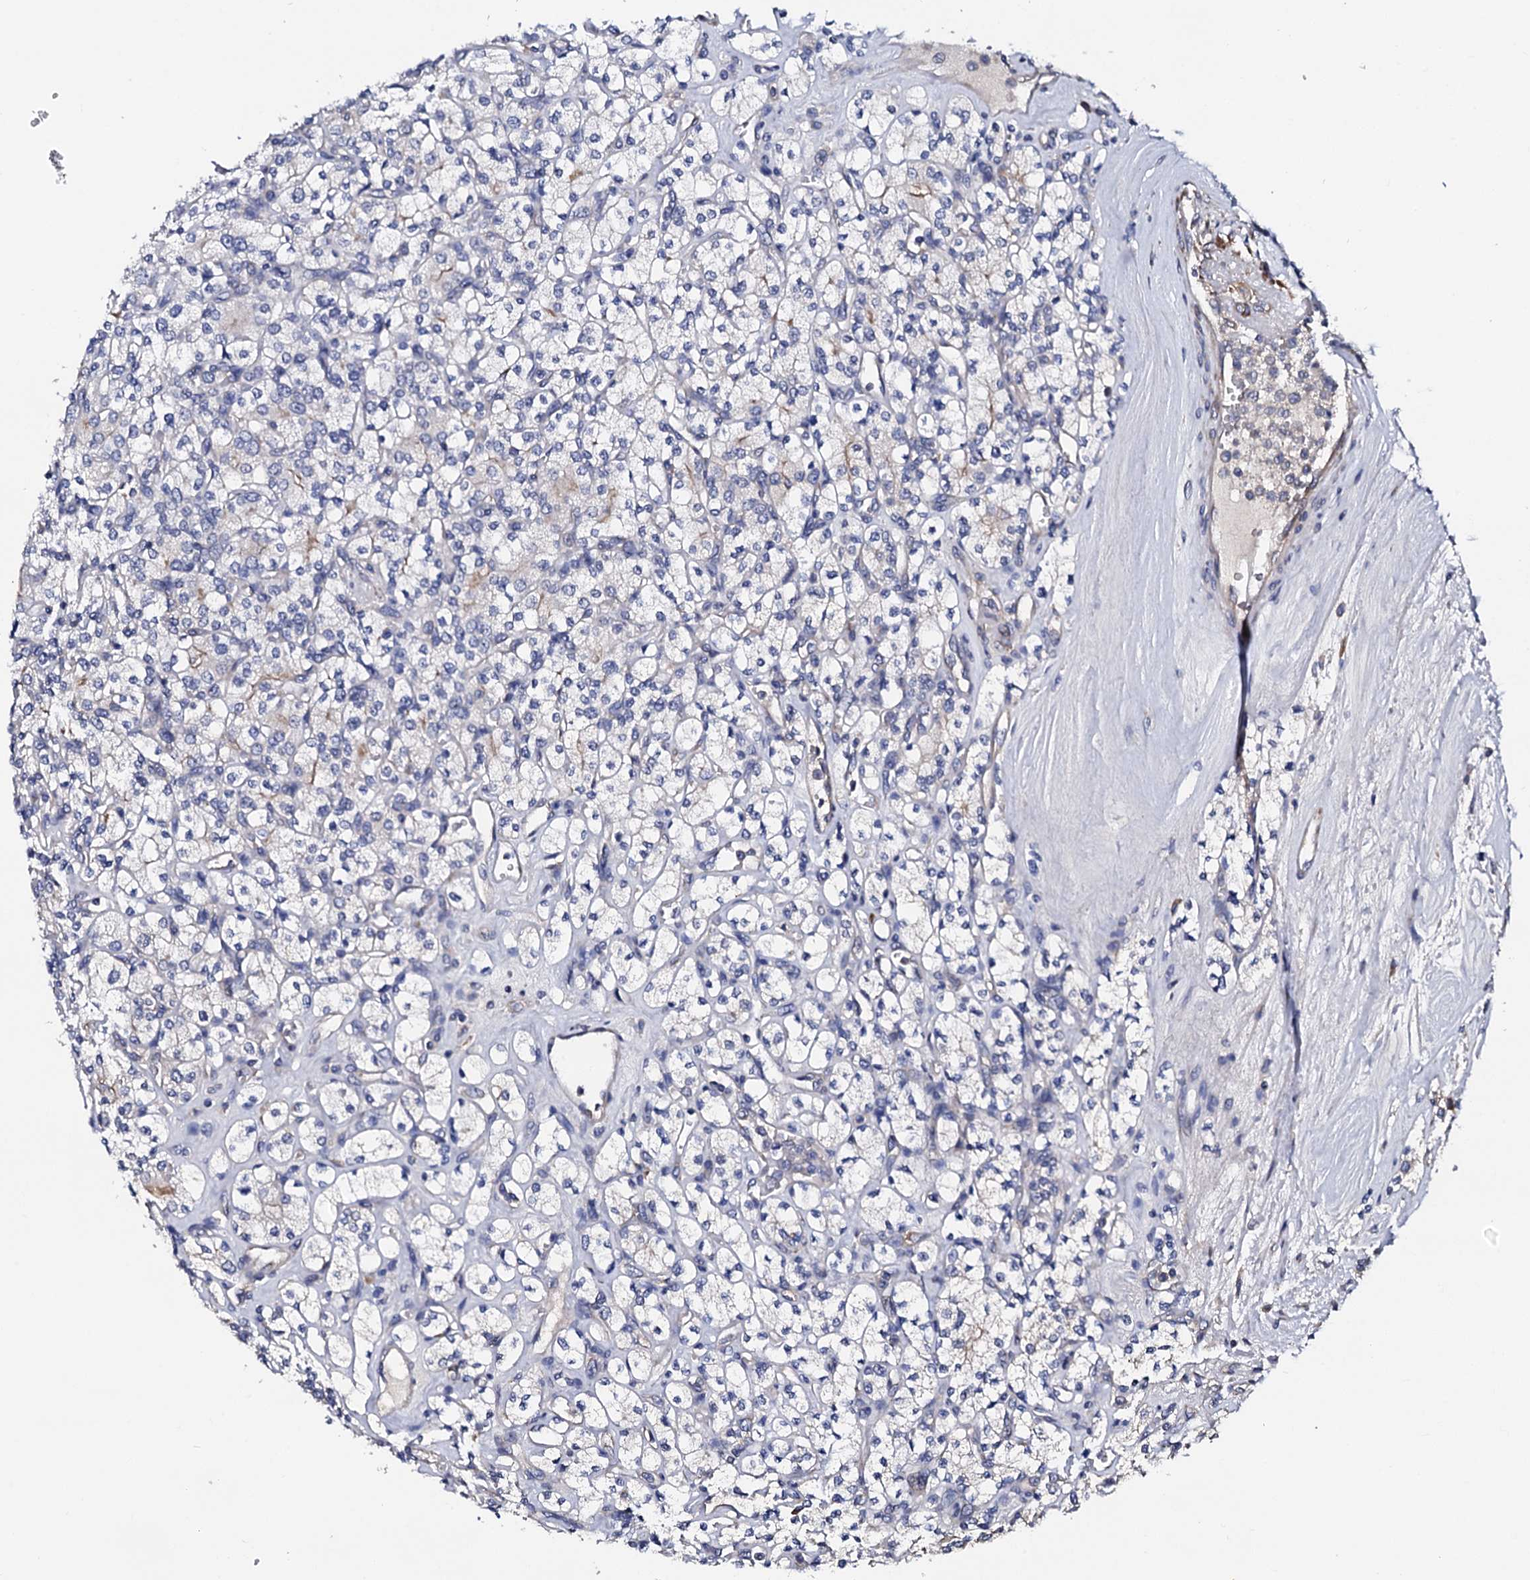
{"staining": {"intensity": "negative", "quantity": "none", "location": "none"}, "tissue": "renal cancer", "cell_type": "Tumor cells", "image_type": "cancer", "snomed": [{"axis": "morphology", "description": "Adenocarcinoma, NOS"}, {"axis": "topography", "description": "Kidney"}], "caption": "Tumor cells show no significant protein positivity in renal cancer (adenocarcinoma).", "gene": "NUP58", "patient": {"sex": "male", "age": 77}}